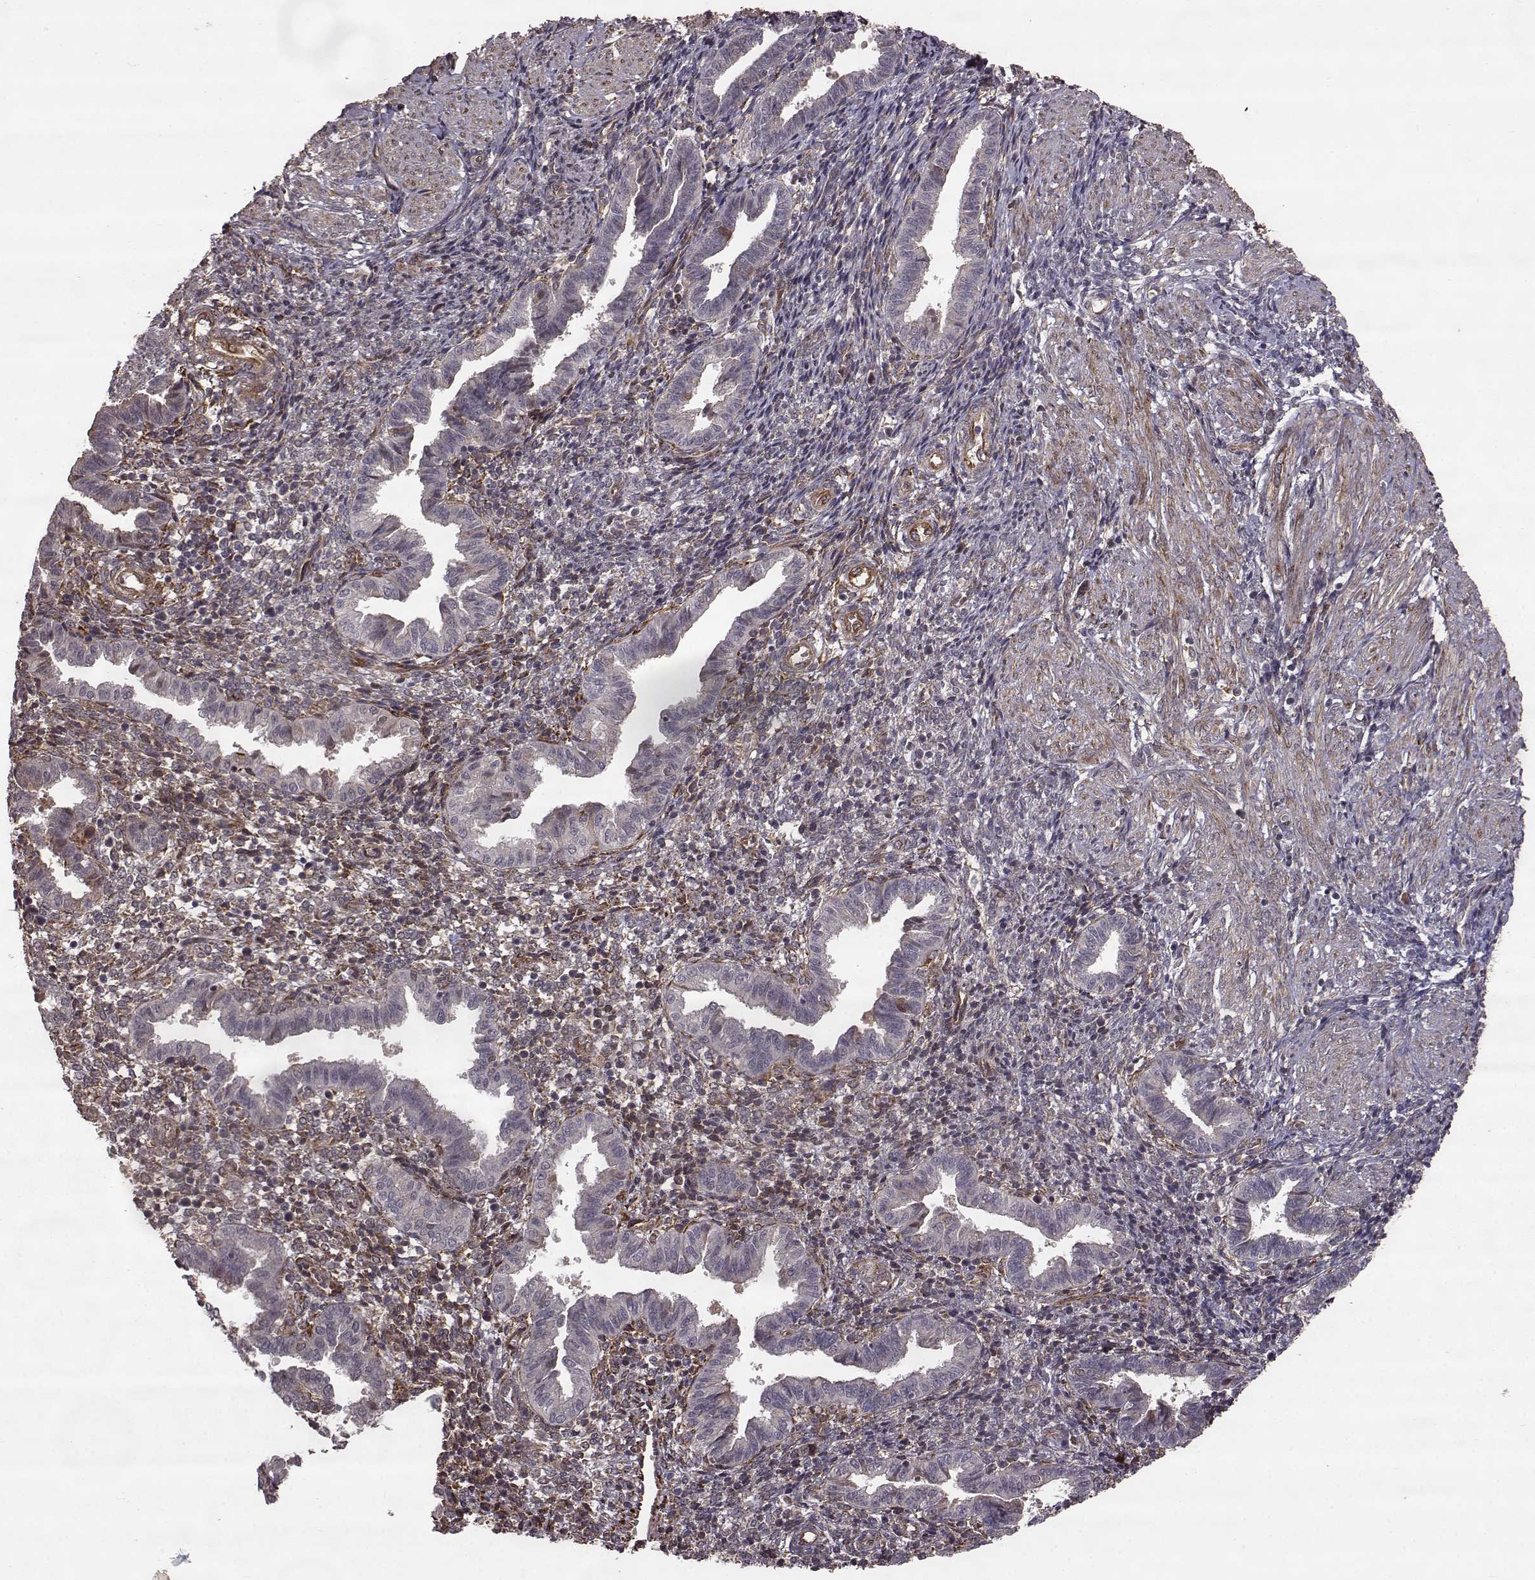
{"staining": {"intensity": "moderate", "quantity": "25%-75%", "location": "cytoplasmic/membranous"}, "tissue": "endometrium", "cell_type": "Cells in endometrial stroma", "image_type": "normal", "snomed": [{"axis": "morphology", "description": "Normal tissue, NOS"}, {"axis": "topography", "description": "Endometrium"}], "caption": "Protein expression analysis of benign endometrium displays moderate cytoplasmic/membranous staining in about 25%-75% of cells in endometrial stroma.", "gene": "FSTL1", "patient": {"sex": "female", "age": 37}}